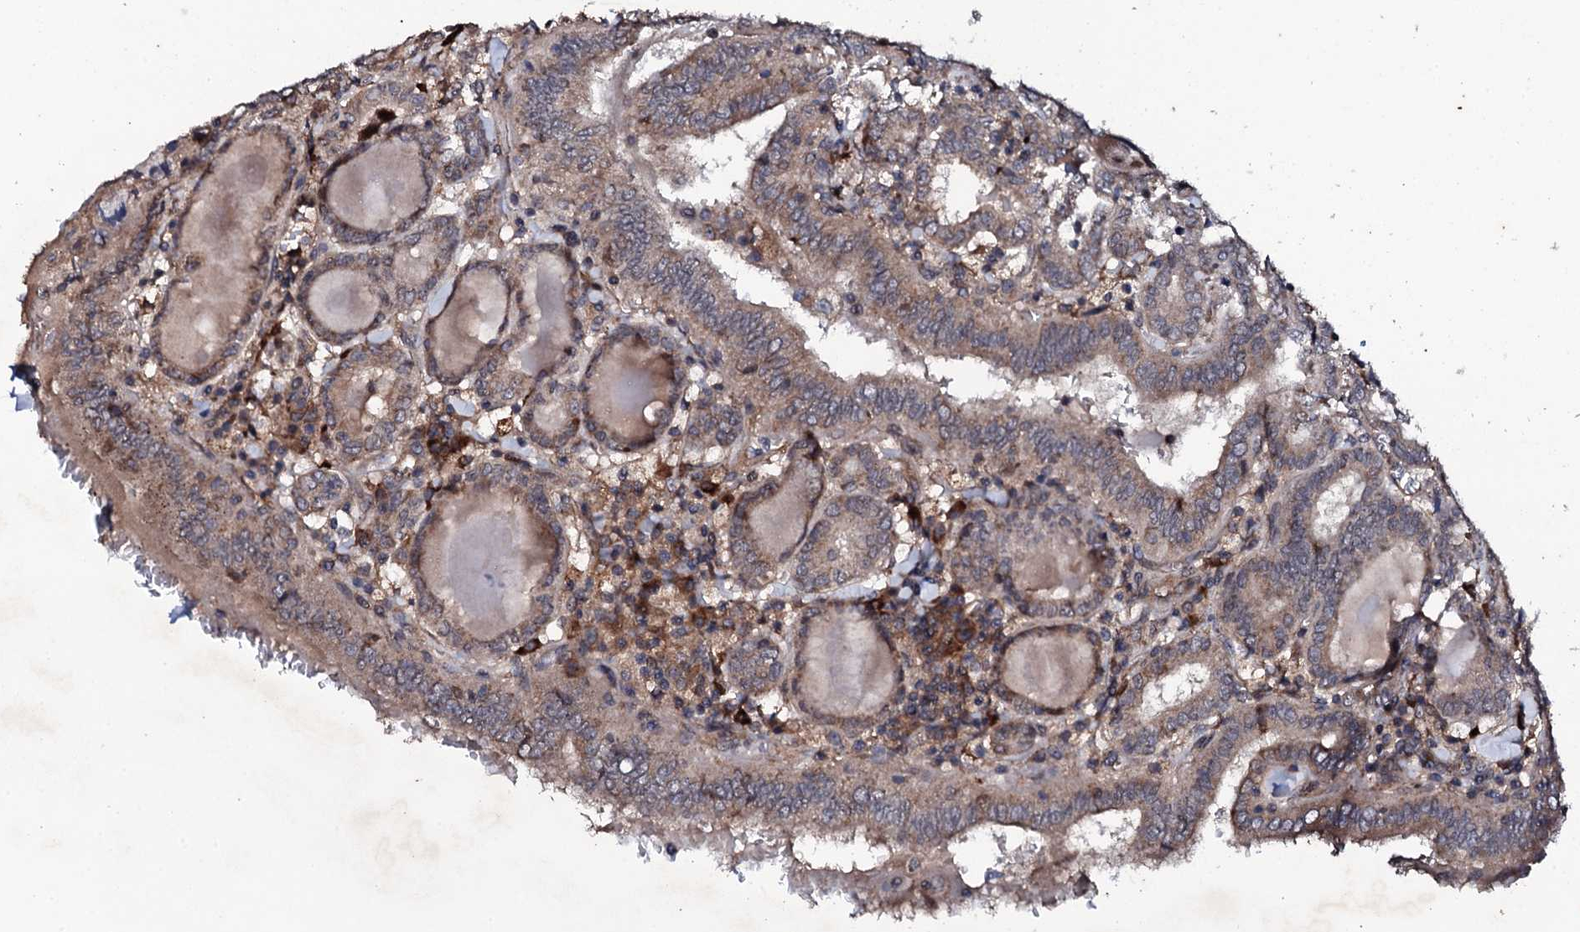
{"staining": {"intensity": "weak", "quantity": ">75%", "location": "cytoplasmic/membranous"}, "tissue": "thyroid cancer", "cell_type": "Tumor cells", "image_type": "cancer", "snomed": [{"axis": "morphology", "description": "Papillary adenocarcinoma, NOS"}, {"axis": "topography", "description": "Thyroid gland"}], "caption": "Thyroid cancer stained with IHC reveals weak cytoplasmic/membranous positivity in approximately >75% of tumor cells. (Brightfield microscopy of DAB IHC at high magnification).", "gene": "FAM111A", "patient": {"sex": "female", "age": 72}}